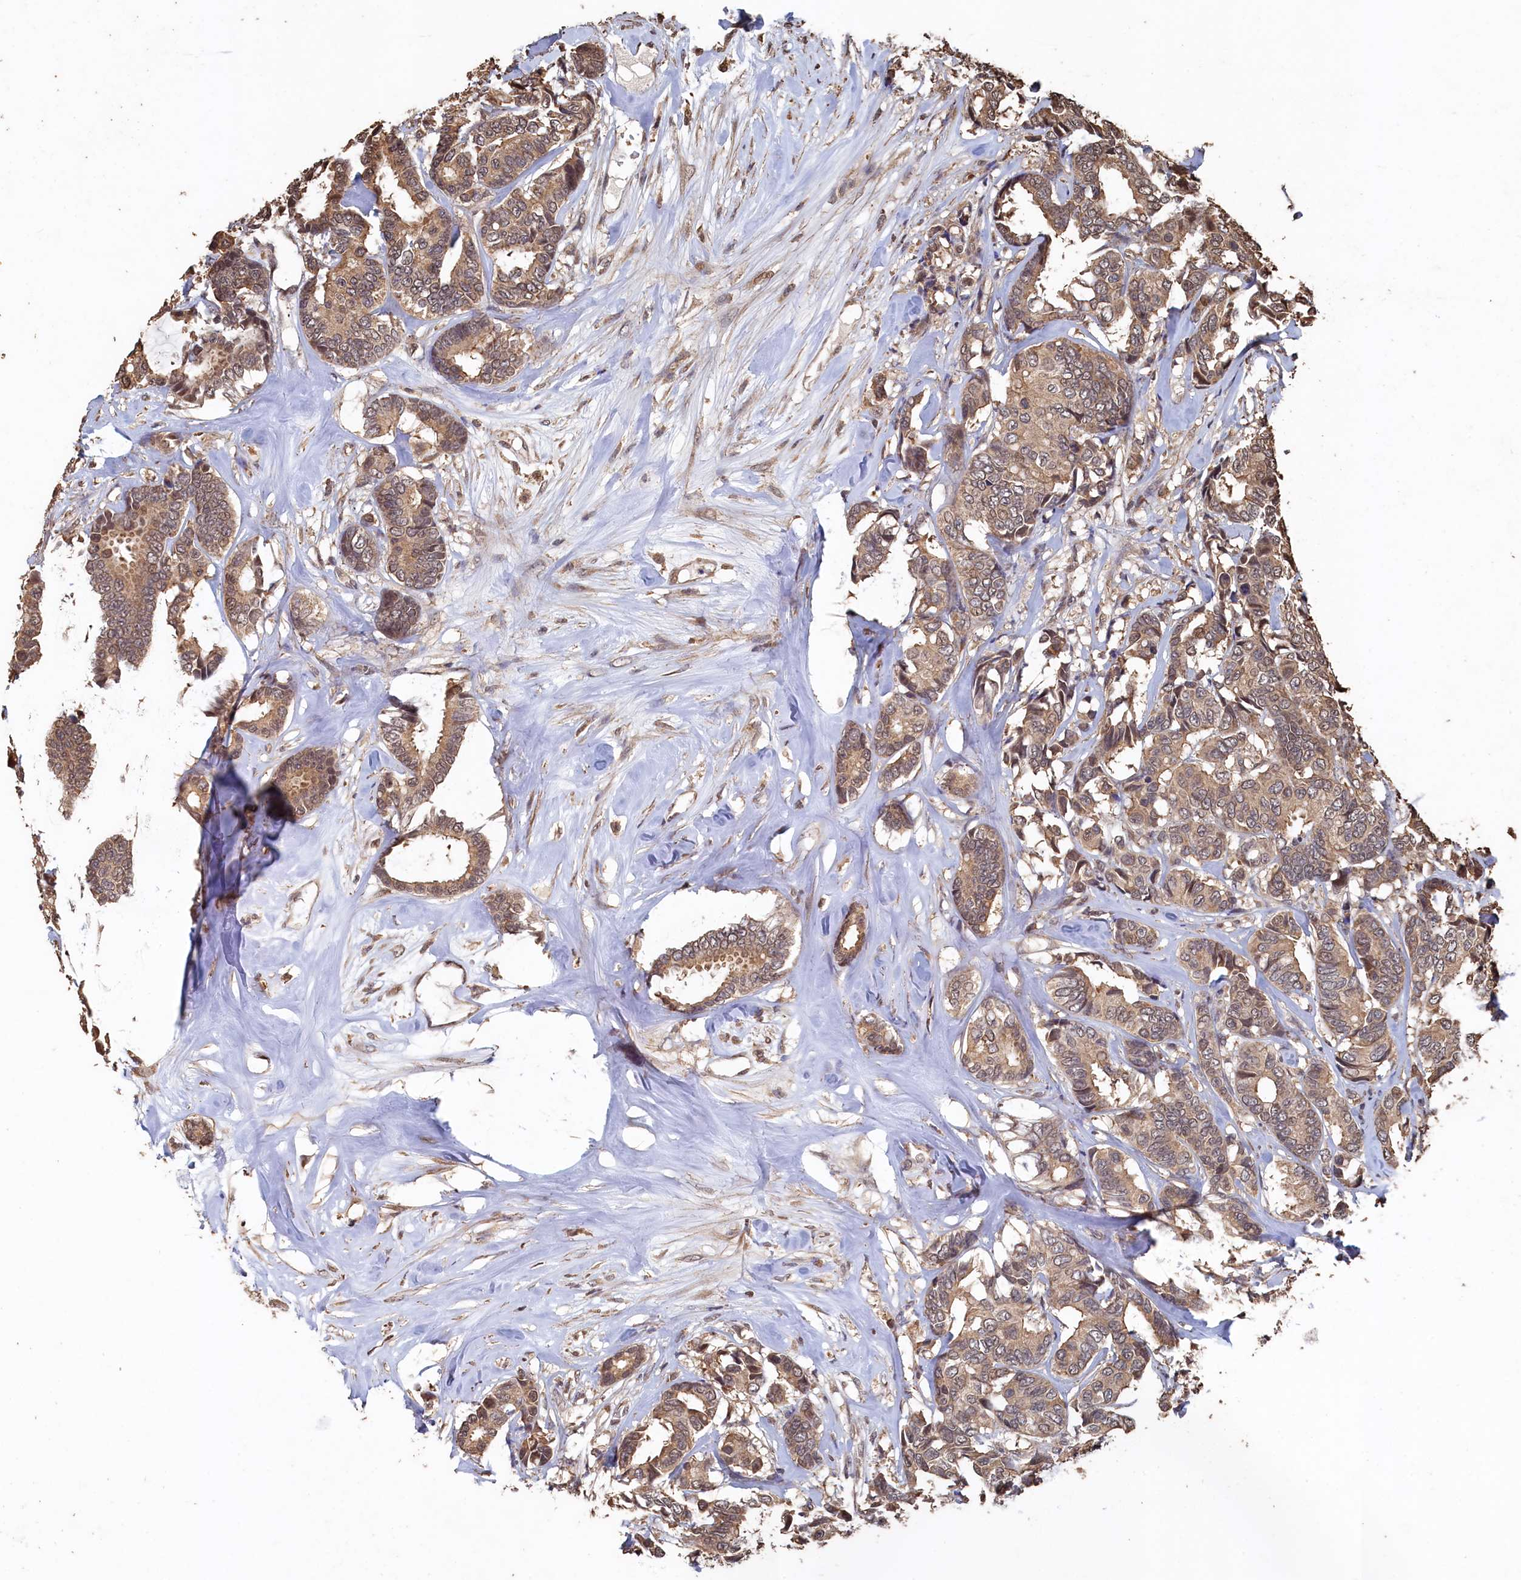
{"staining": {"intensity": "weak", "quantity": ">75%", "location": "cytoplasmic/membranous"}, "tissue": "breast cancer", "cell_type": "Tumor cells", "image_type": "cancer", "snomed": [{"axis": "morphology", "description": "Duct carcinoma"}, {"axis": "topography", "description": "Breast"}], "caption": "Immunohistochemical staining of breast cancer (intraductal carcinoma) reveals low levels of weak cytoplasmic/membranous protein staining in about >75% of tumor cells.", "gene": "PIGN", "patient": {"sex": "female", "age": 87}}